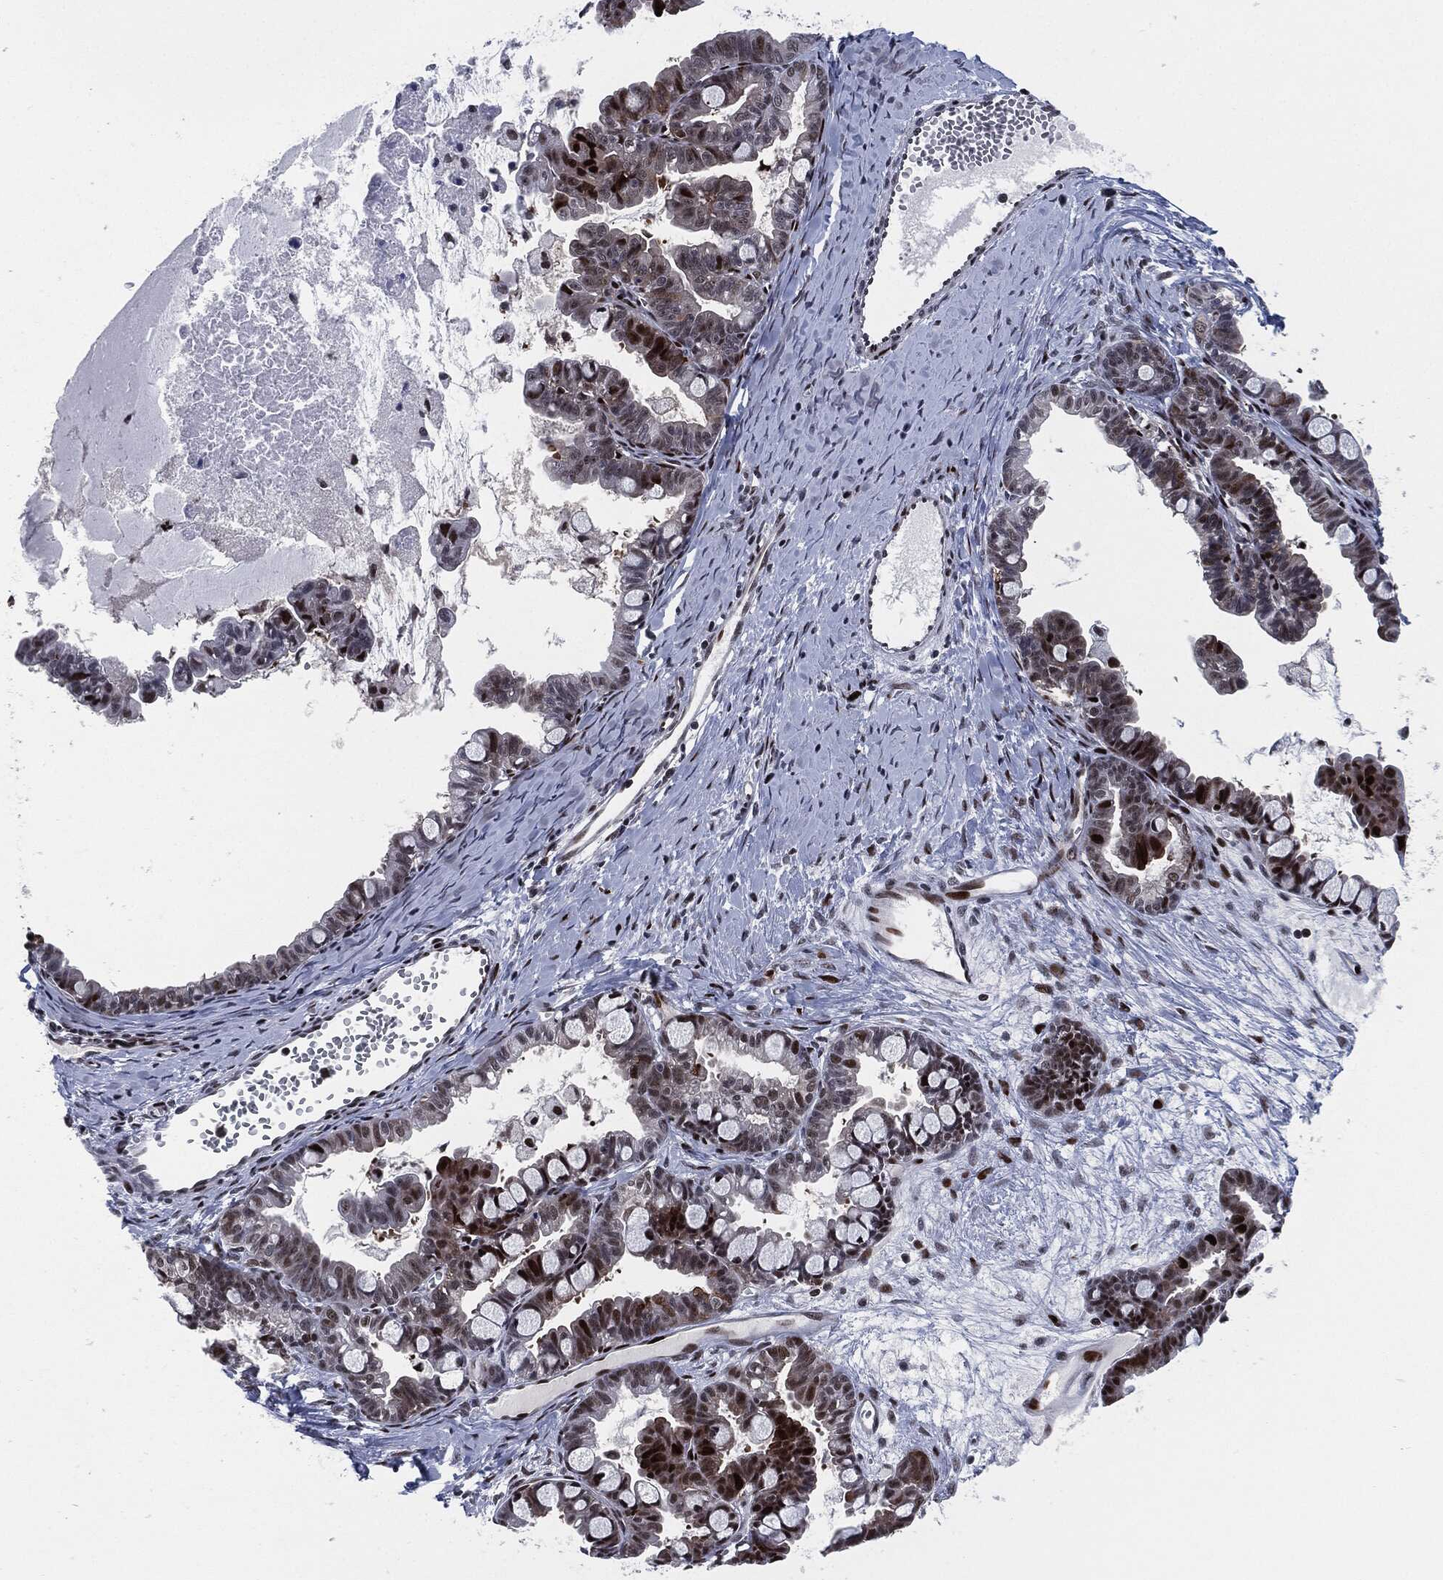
{"staining": {"intensity": "strong", "quantity": "25%-75%", "location": "nuclear"}, "tissue": "ovarian cancer", "cell_type": "Tumor cells", "image_type": "cancer", "snomed": [{"axis": "morphology", "description": "Cystadenocarcinoma, mucinous, NOS"}, {"axis": "topography", "description": "Ovary"}], "caption": "DAB immunohistochemical staining of human ovarian cancer (mucinous cystadenocarcinoma) reveals strong nuclear protein positivity in approximately 25%-75% of tumor cells.", "gene": "AKT2", "patient": {"sex": "female", "age": 63}}